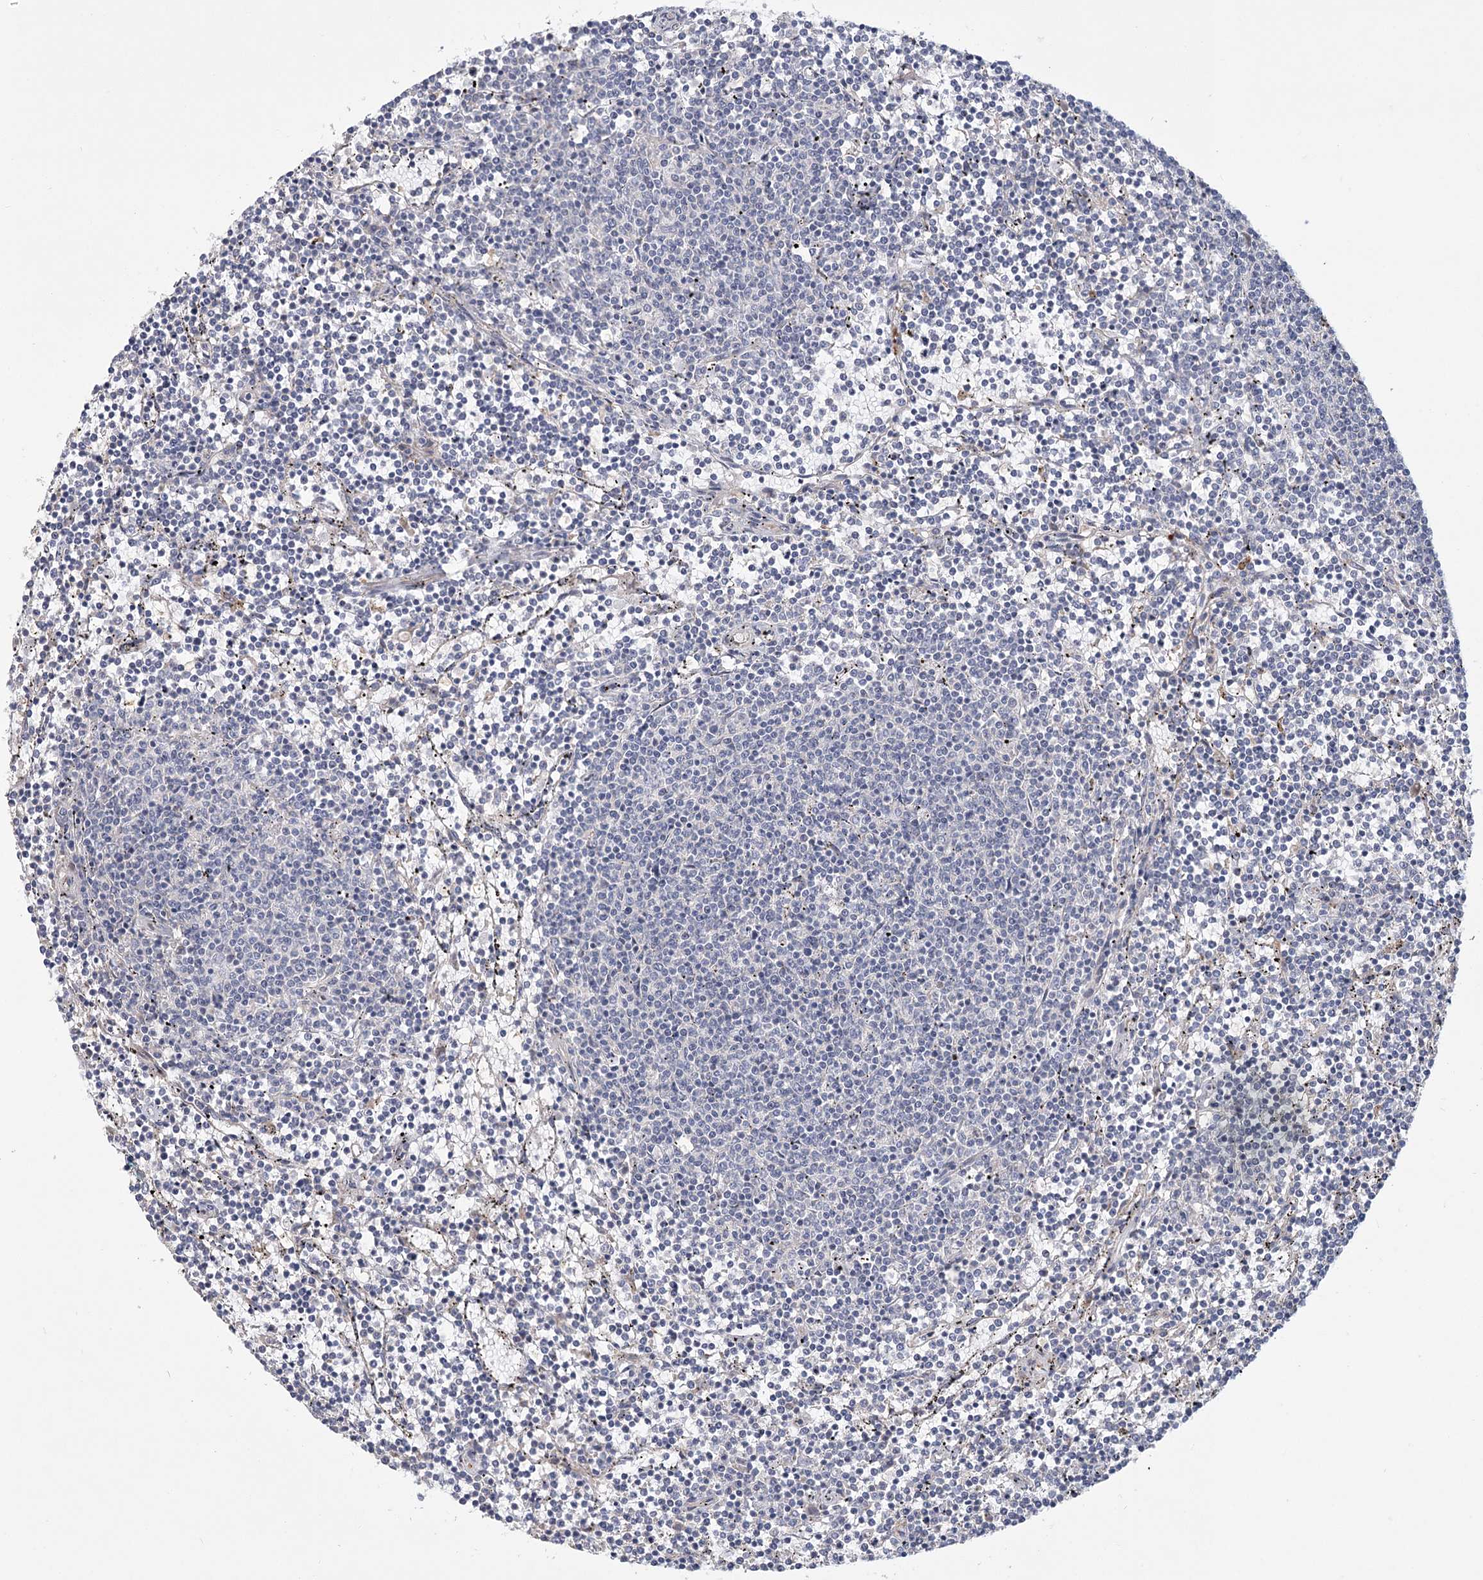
{"staining": {"intensity": "negative", "quantity": "none", "location": "none"}, "tissue": "lymphoma", "cell_type": "Tumor cells", "image_type": "cancer", "snomed": [{"axis": "morphology", "description": "Malignant lymphoma, non-Hodgkin's type, Low grade"}, {"axis": "topography", "description": "Spleen"}], "caption": "Lymphoma was stained to show a protein in brown. There is no significant positivity in tumor cells.", "gene": "CNTLN", "patient": {"sex": "female", "age": 50}}